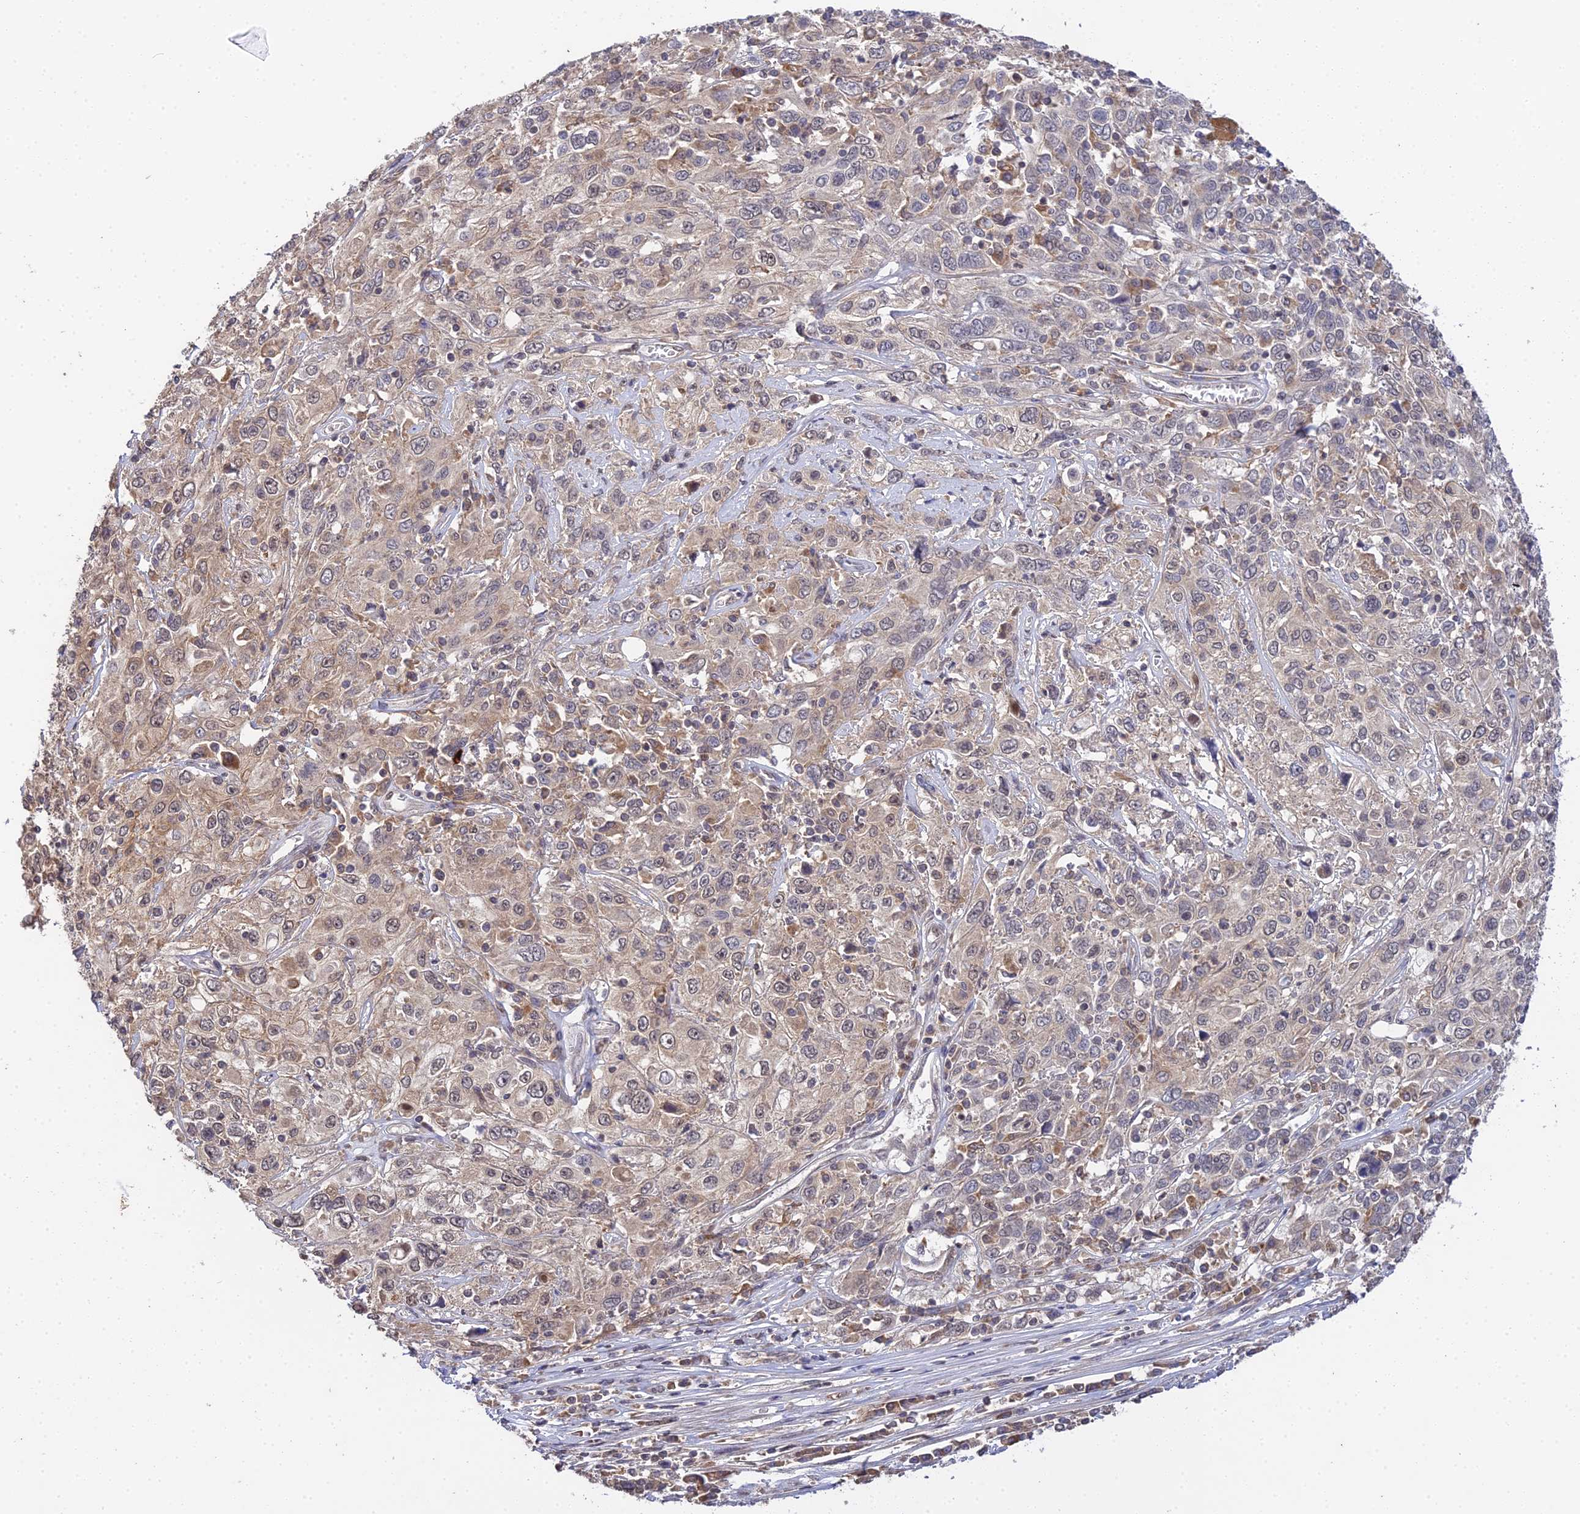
{"staining": {"intensity": "weak", "quantity": "25%-75%", "location": "cytoplasmic/membranous"}, "tissue": "cervical cancer", "cell_type": "Tumor cells", "image_type": "cancer", "snomed": [{"axis": "morphology", "description": "Squamous cell carcinoma, NOS"}, {"axis": "topography", "description": "Cervix"}], "caption": "IHC staining of cervical cancer (squamous cell carcinoma), which exhibits low levels of weak cytoplasmic/membranous staining in approximately 25%-75% of tumor cells indicating weak cytoplasmic/membranous protein staining. The staining was performed using DAB (3,3'-diaminobenzidine) (brown) for protein detection and nuclei were counterstained in hematoxylin (blue).", "gene": "TPRX1", "patient": {"sex": "female", "age": 46}}